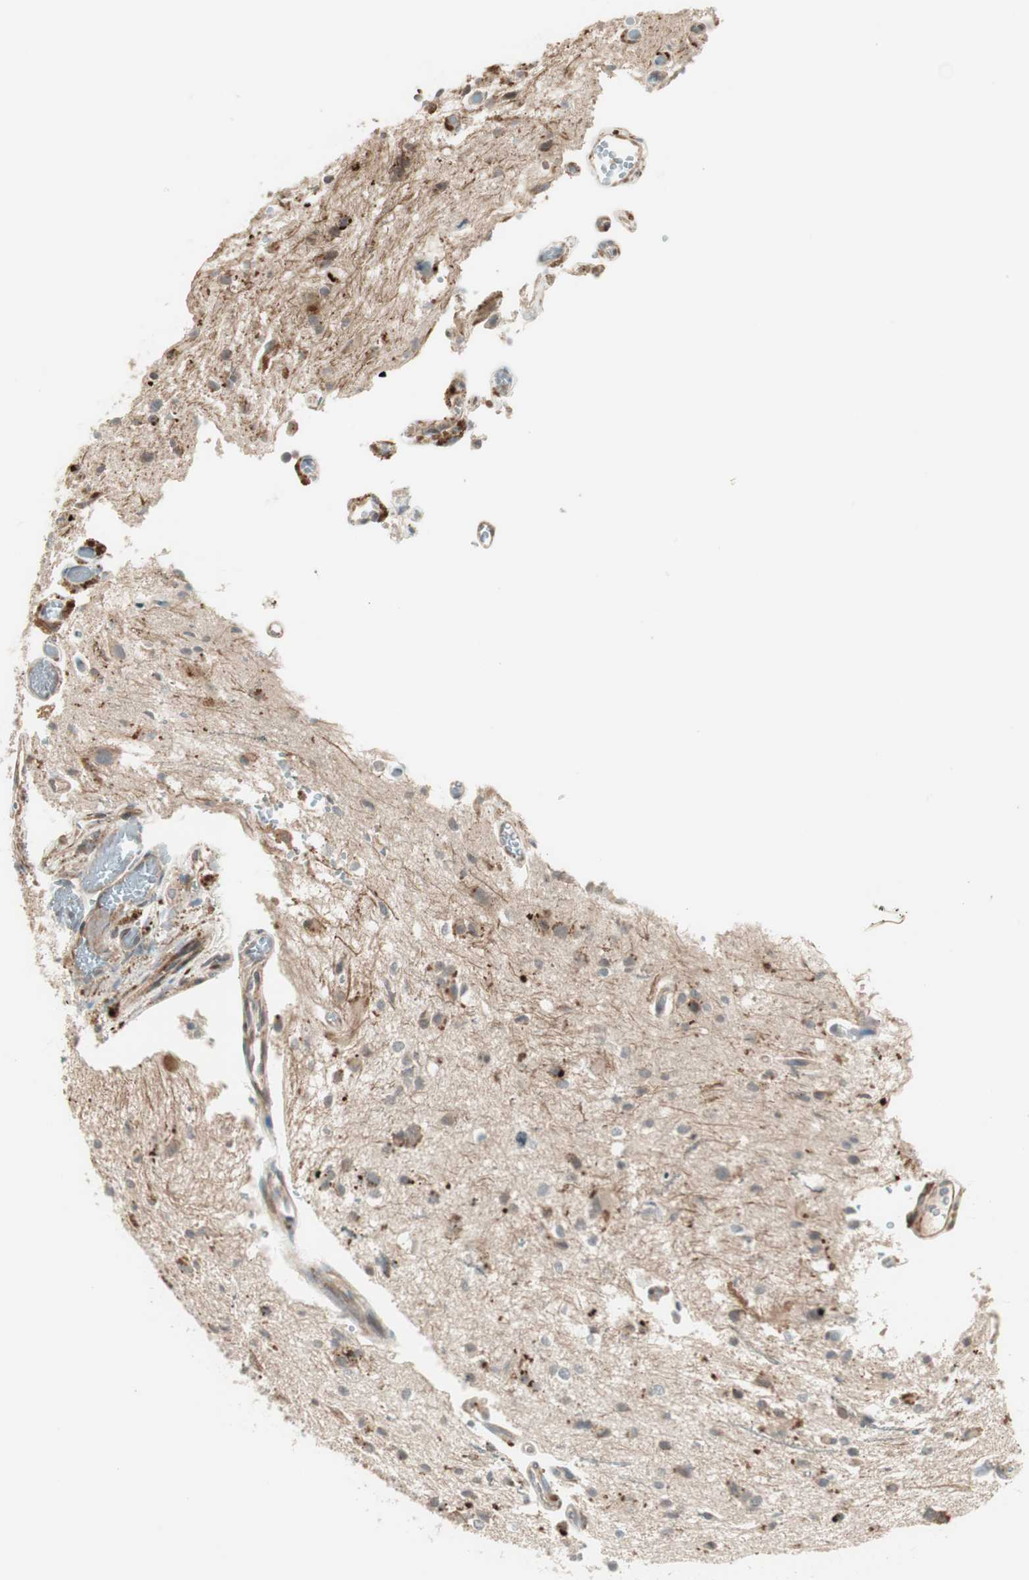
{"staining": {"intensity": "weak", "quantity": ">75%", "location": "cytoplasmic/membranous"}, "tissue": "glioma", "cell_type": "Tumor cells", "image_type": "cancer", "snomed": [{"axis": "morphology", "description": "Glioma, malignant, High grade"}, {"axis": "topography", "description": "Brain"}], "caption": "Immunohistochemical staining of glioma shows weak cytoplasmic/membranous protein expression in about >75% of tumor cells. (Stains: DAB (3,3'-diaminobenzidine) in brown, nuclei in blue, Microscopy: brightfield microscopy at high magnification).", "gene": "SFRP1", "patient": {"sex": "male", "age": 47}}